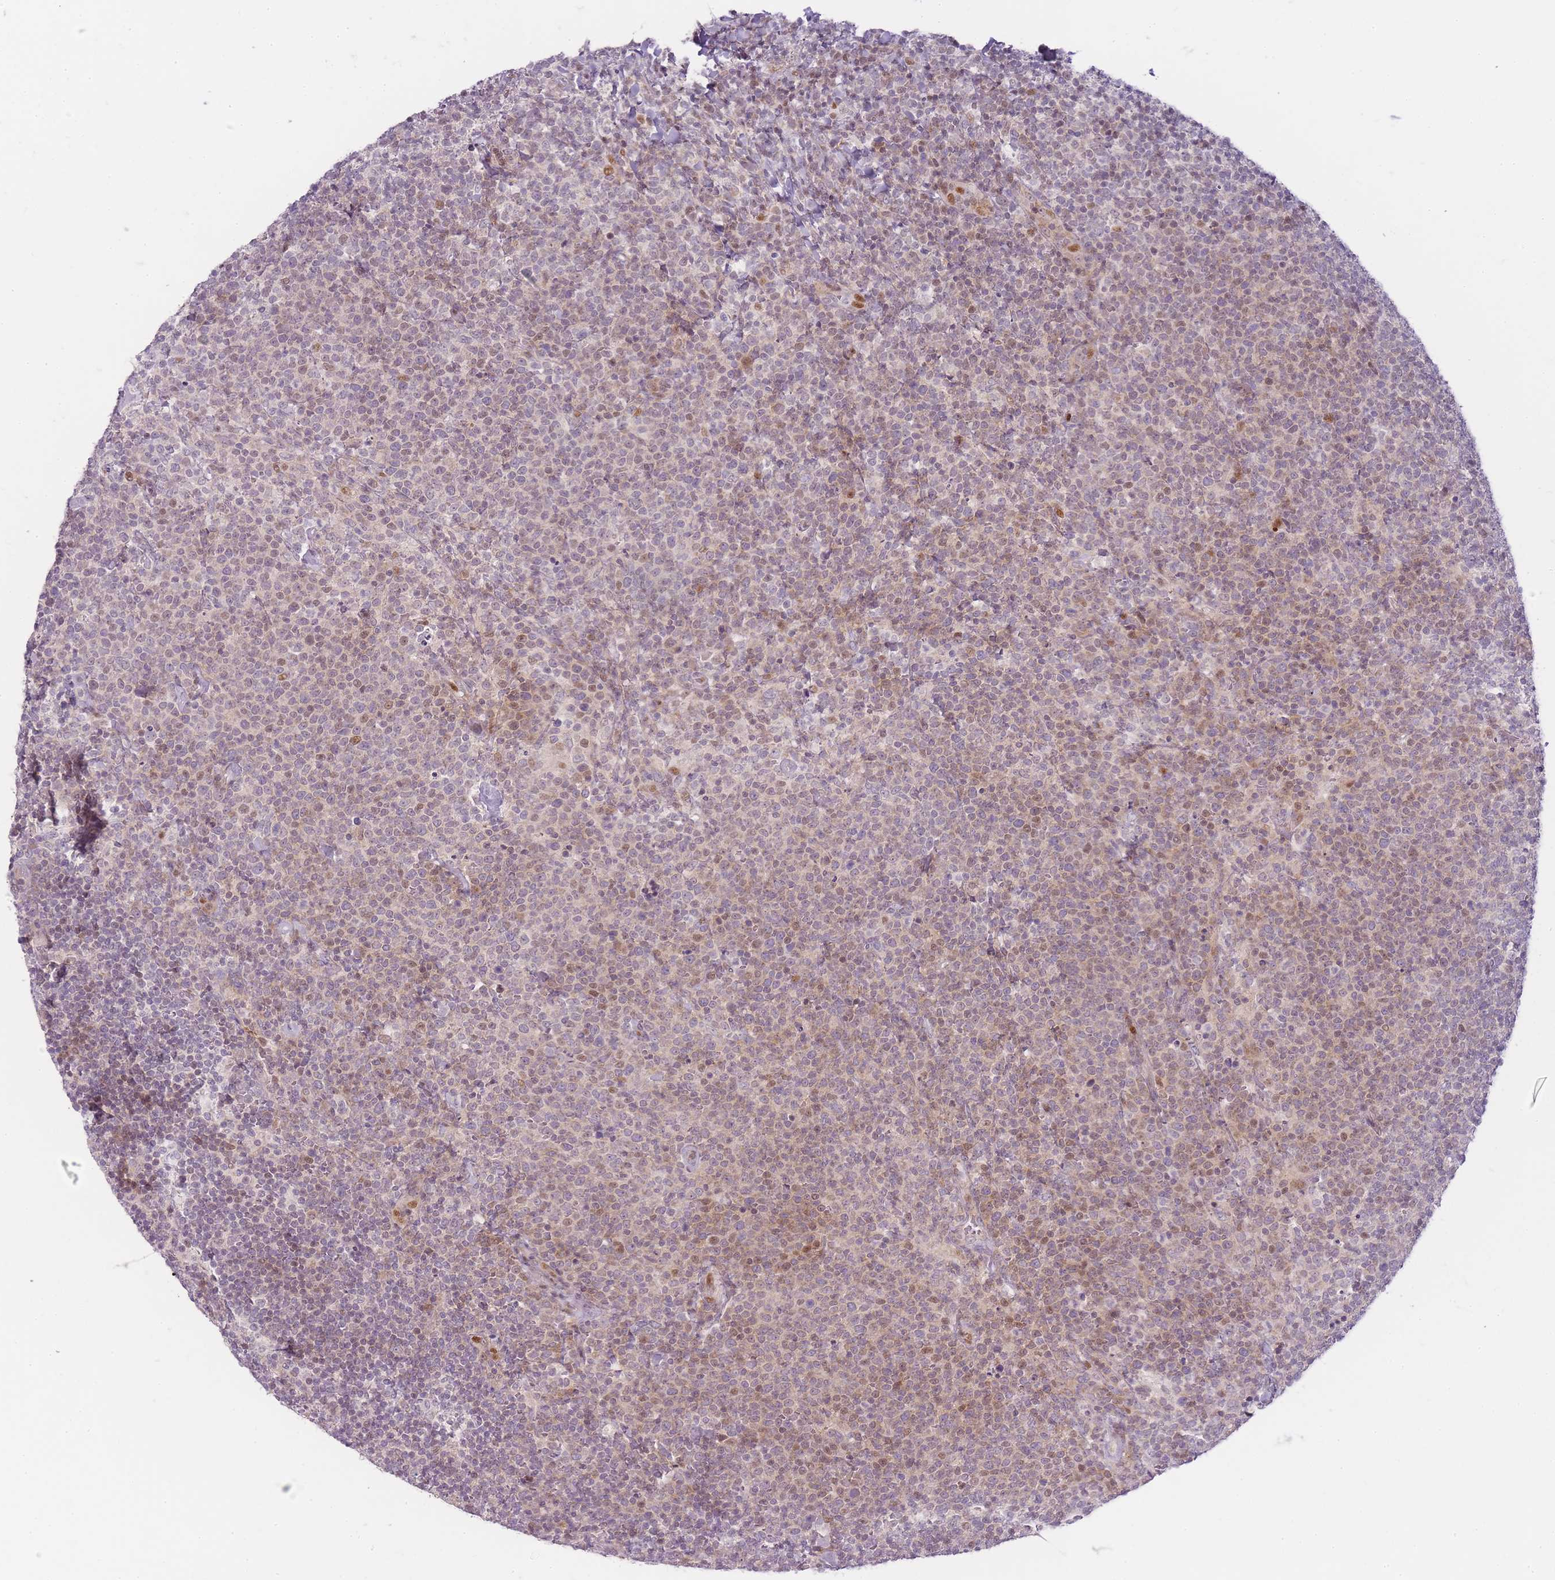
{"staining": {"intensity": "moderate", "quantity": "<25%", "location": "nuclear"}, "tissue": "lymphoma", "cell_type": "Tumor cells", "image_type": "cancer", "snomed": [{"axis": "morphology", "description": "Malignant lymphoma, non-Hodgkin's type, High grade"}, {"axis": "topography", "description": "Lymph node"}], "caption": "Tumor cells exhibit moderate nuclear expression in approximately <25% of cells in lymphoma.", "gene": "OGG1", "patient": {"sex": "male", "age": 61}}